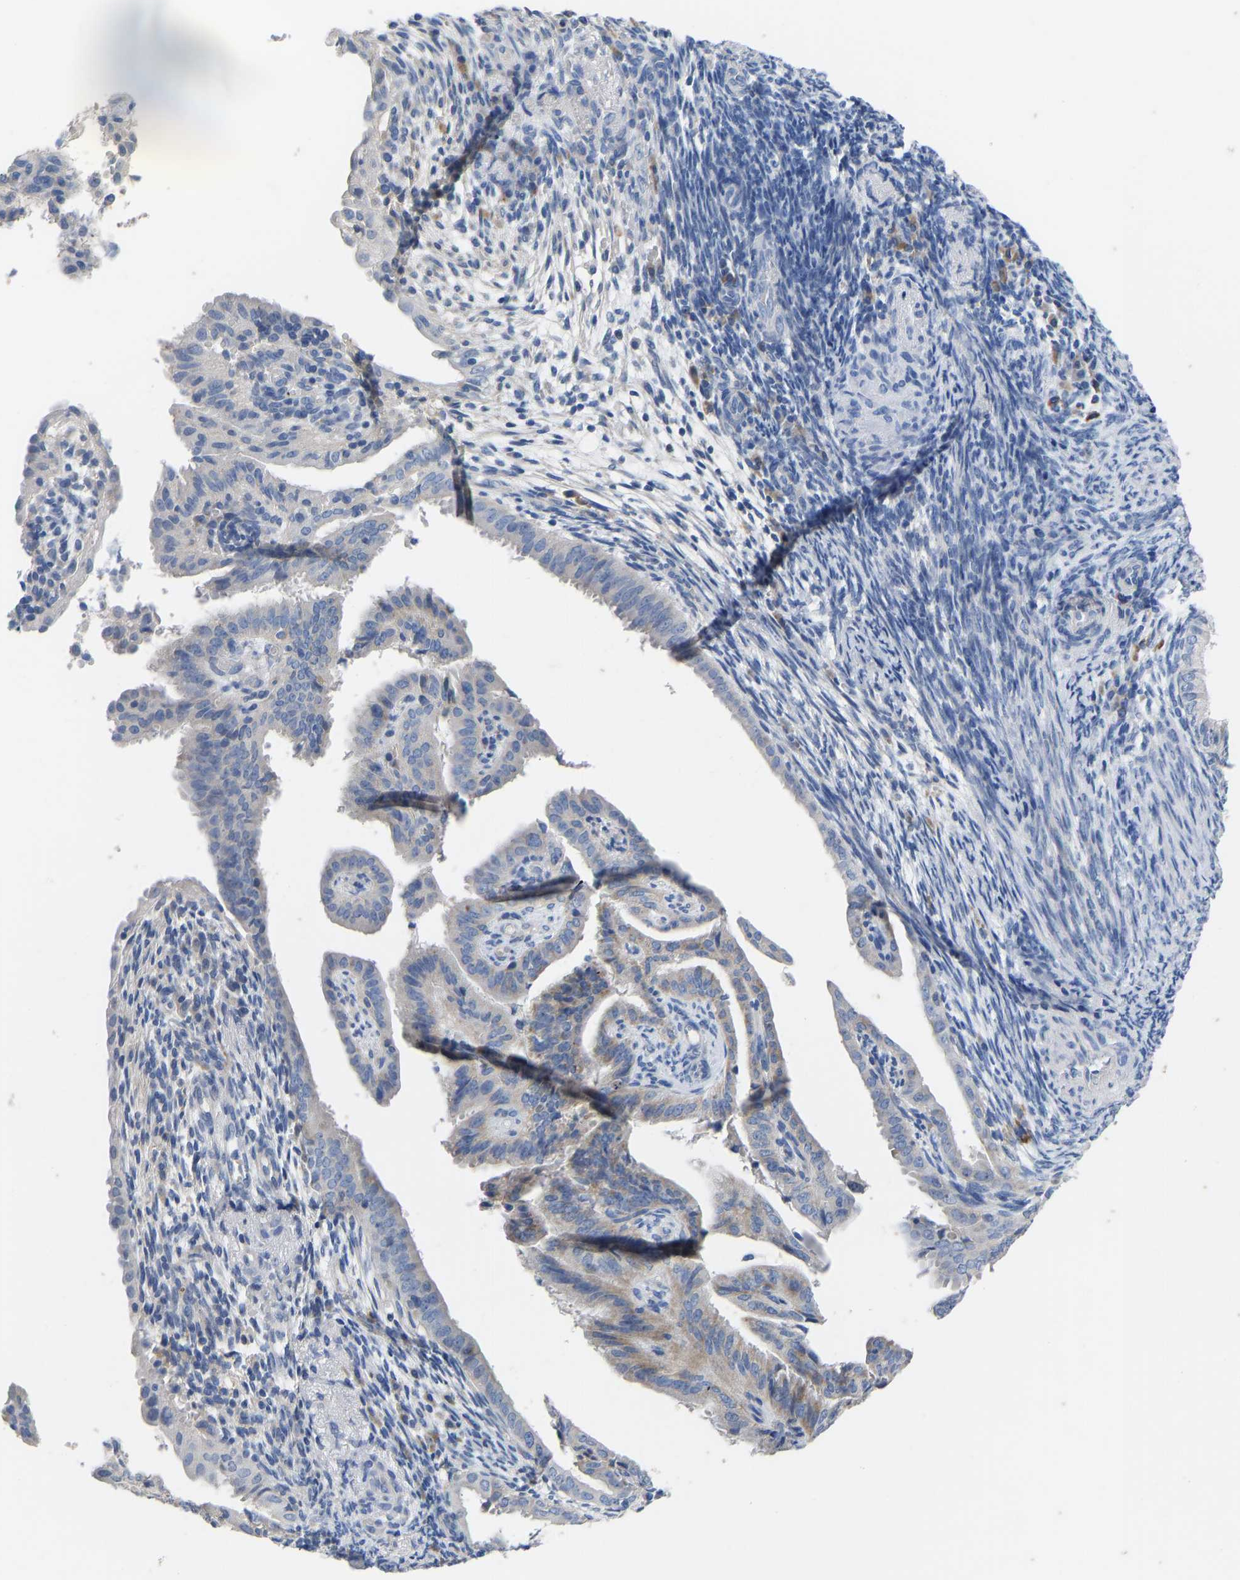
{"staining": {"intensity": "moderate", "quantity": "<25%", "location": "cytoplasmic/membranous"}, "tissue": "endometrial cancer", "cell_type": "Tumor cells", "image_type": "cancer", "snomed": [{"axis": "morphology", "description": "Adenocarcinoma, NOS"}, {"axis": "topography", "description": "Endometrium"}], "caption": "About <25% of tumor cells in endometrial adenocarcinoma reveal moderate cytoplasmic/membranous protein expression as visualized by brown immunohistochemical staining.", "gene": "OLIG2", "patient": {"sex": "female", "age": 58}}